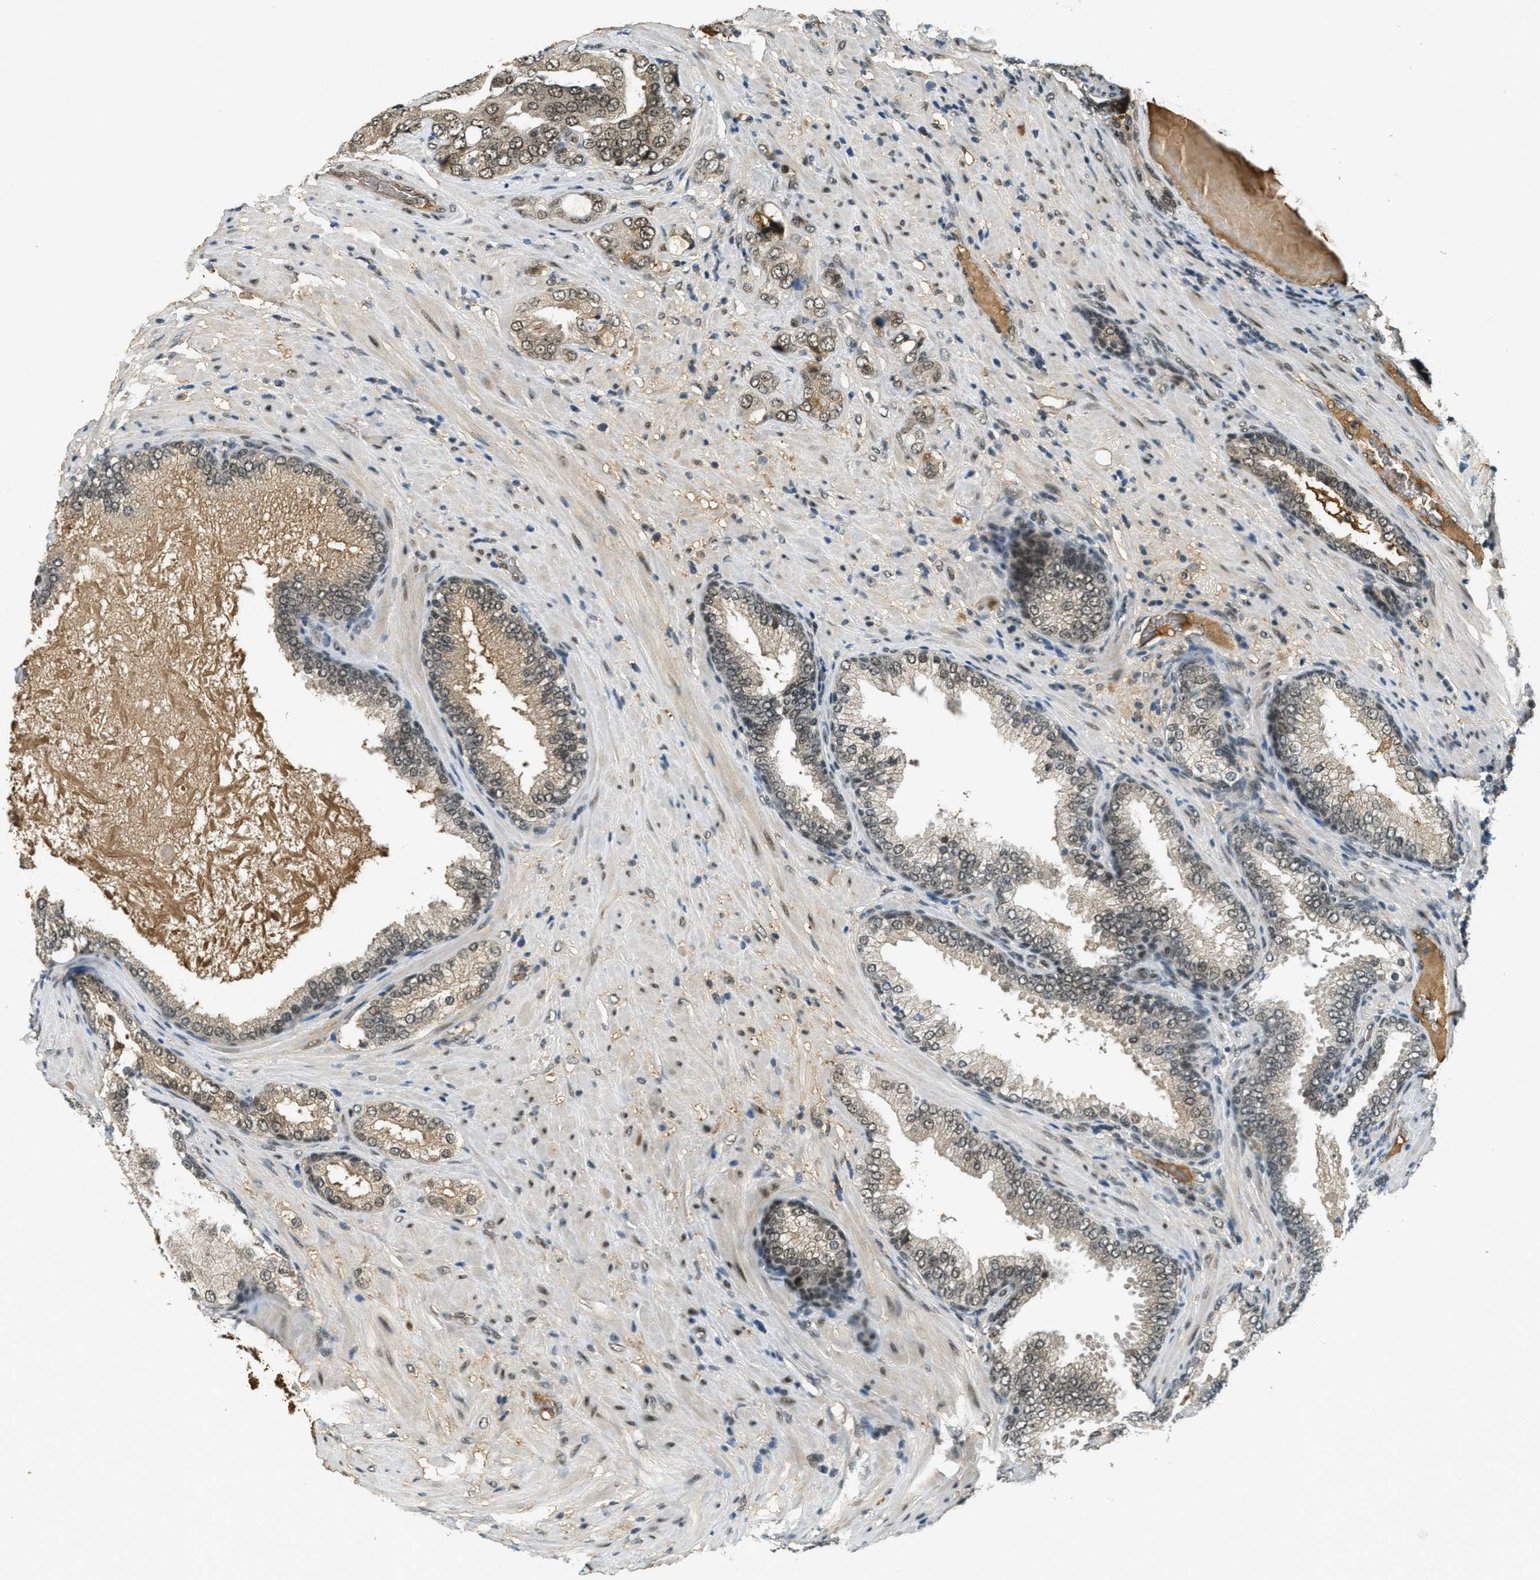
{"staining": {"intensity": "moderate", "quantity": "25%-75%", "location": "cytoplasmic/membranous,nuclear"}, "tissue": "prostate cancer", "cell_type": "Tumor cells", "image_type": "cancer", "snomed": [{"axis": "morphology", "description": "Adenocarcinoma, High grade"}, {"axis": "topography", "description": "Prostate"}], "caption": "IHC (DAB (3,3'-diaminobenzidine)) staining of prostate cancer demonstrates moderate cytoplasmic/membranous and nuclear protein expression in about 25%-75% of tumor cells.", "gene": "ZNF148", "patient": {"sex": "male", "age": 50}}